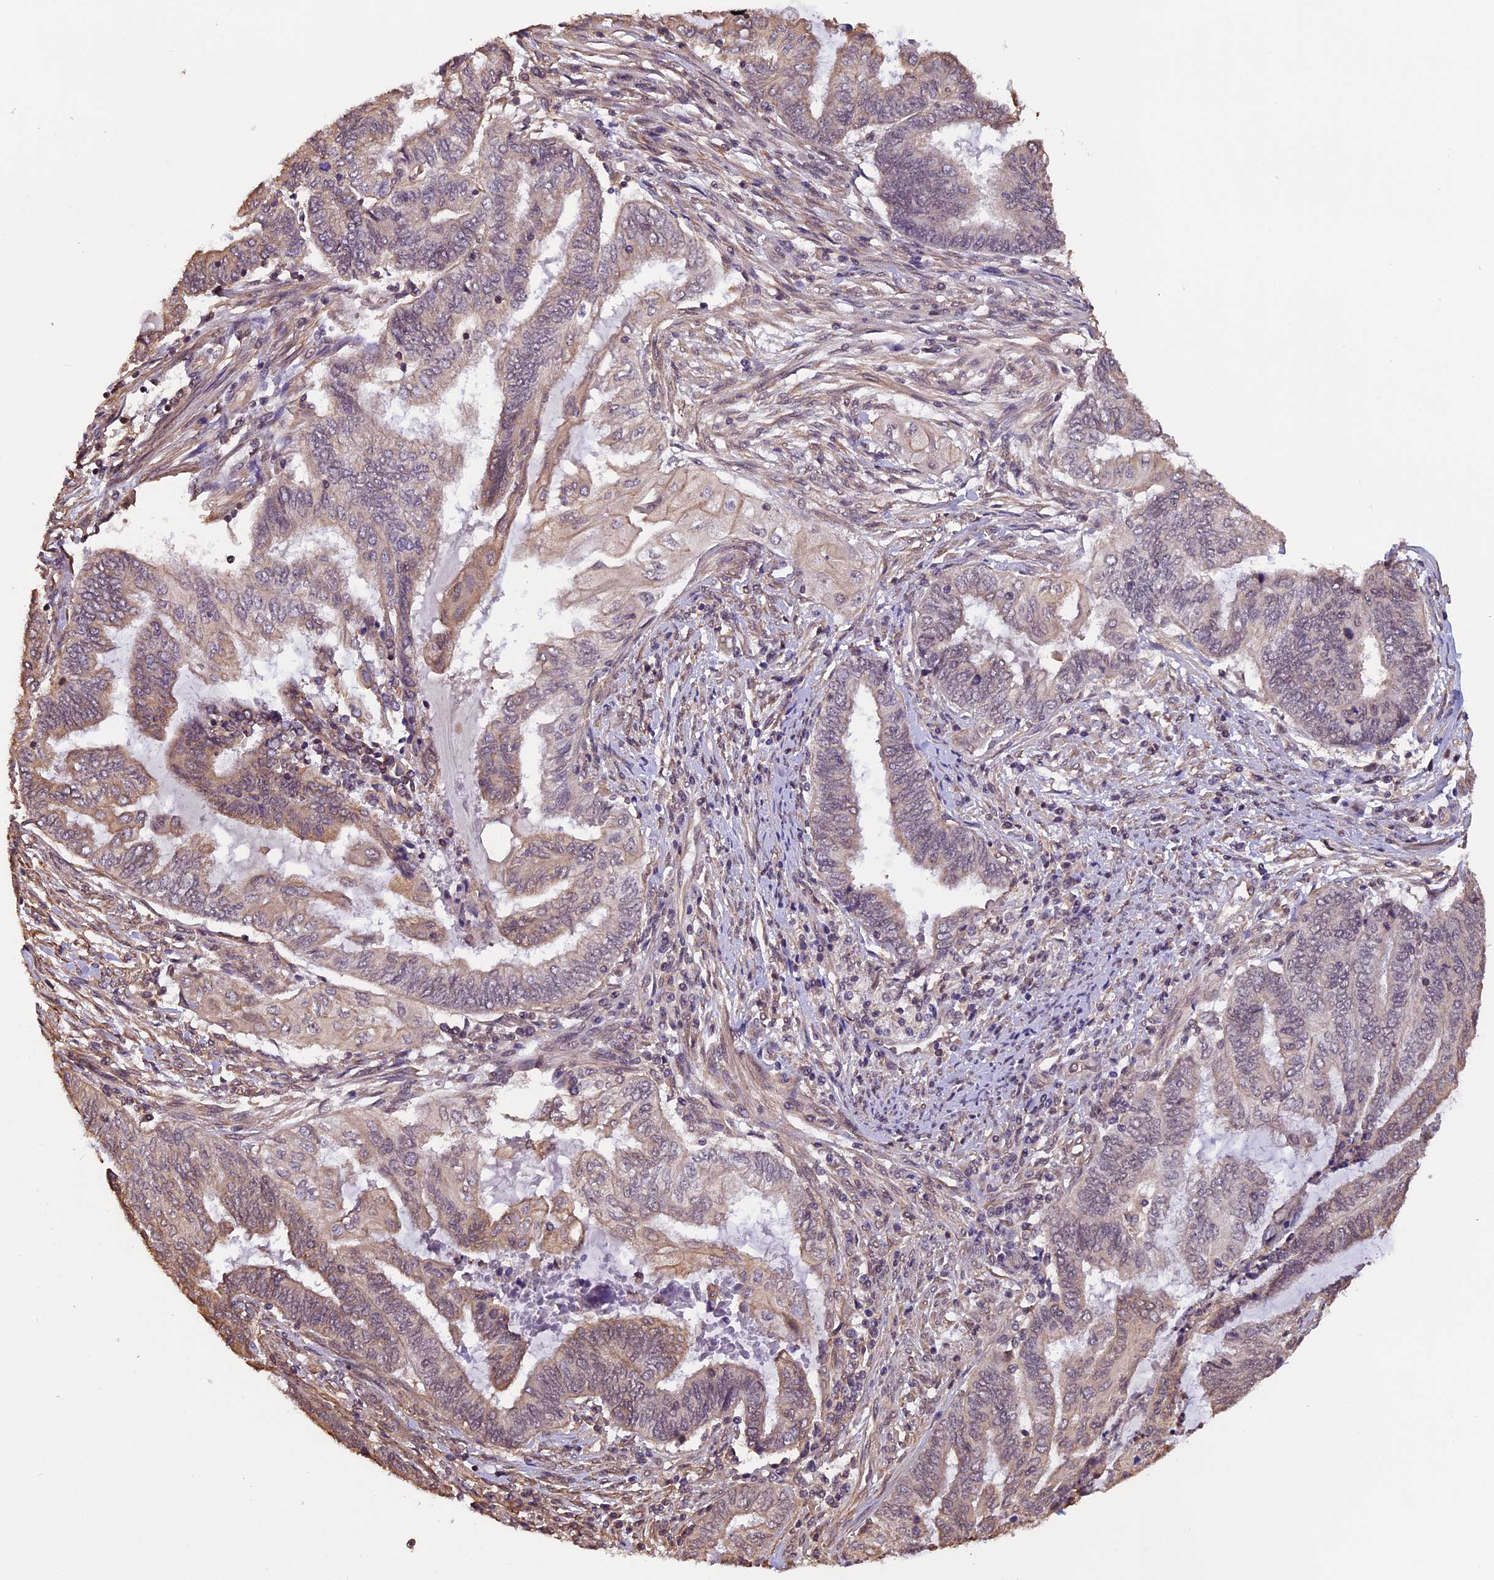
{"staining": {"intensity": "moderate", "quantity": "<25%", "location": "cytoplasmic/membranous"}, "tissue": "endometrial cancer", "cell_type": "Tumor cells", "image_type": "cancer", "snomed": [{"axis": "morphology", "description": "Adenocarcinoma, NOS"}, {"axis": "topography", "description": "Uterus"}, {"axis": "topography", "description": "Endometrium"}], "caption": "Endometrial cancer stained with a protein marker shows moderate staining in tumor cells.", "gene": "ZC3H4", "patient": {"sex": "female", "age": 70}}